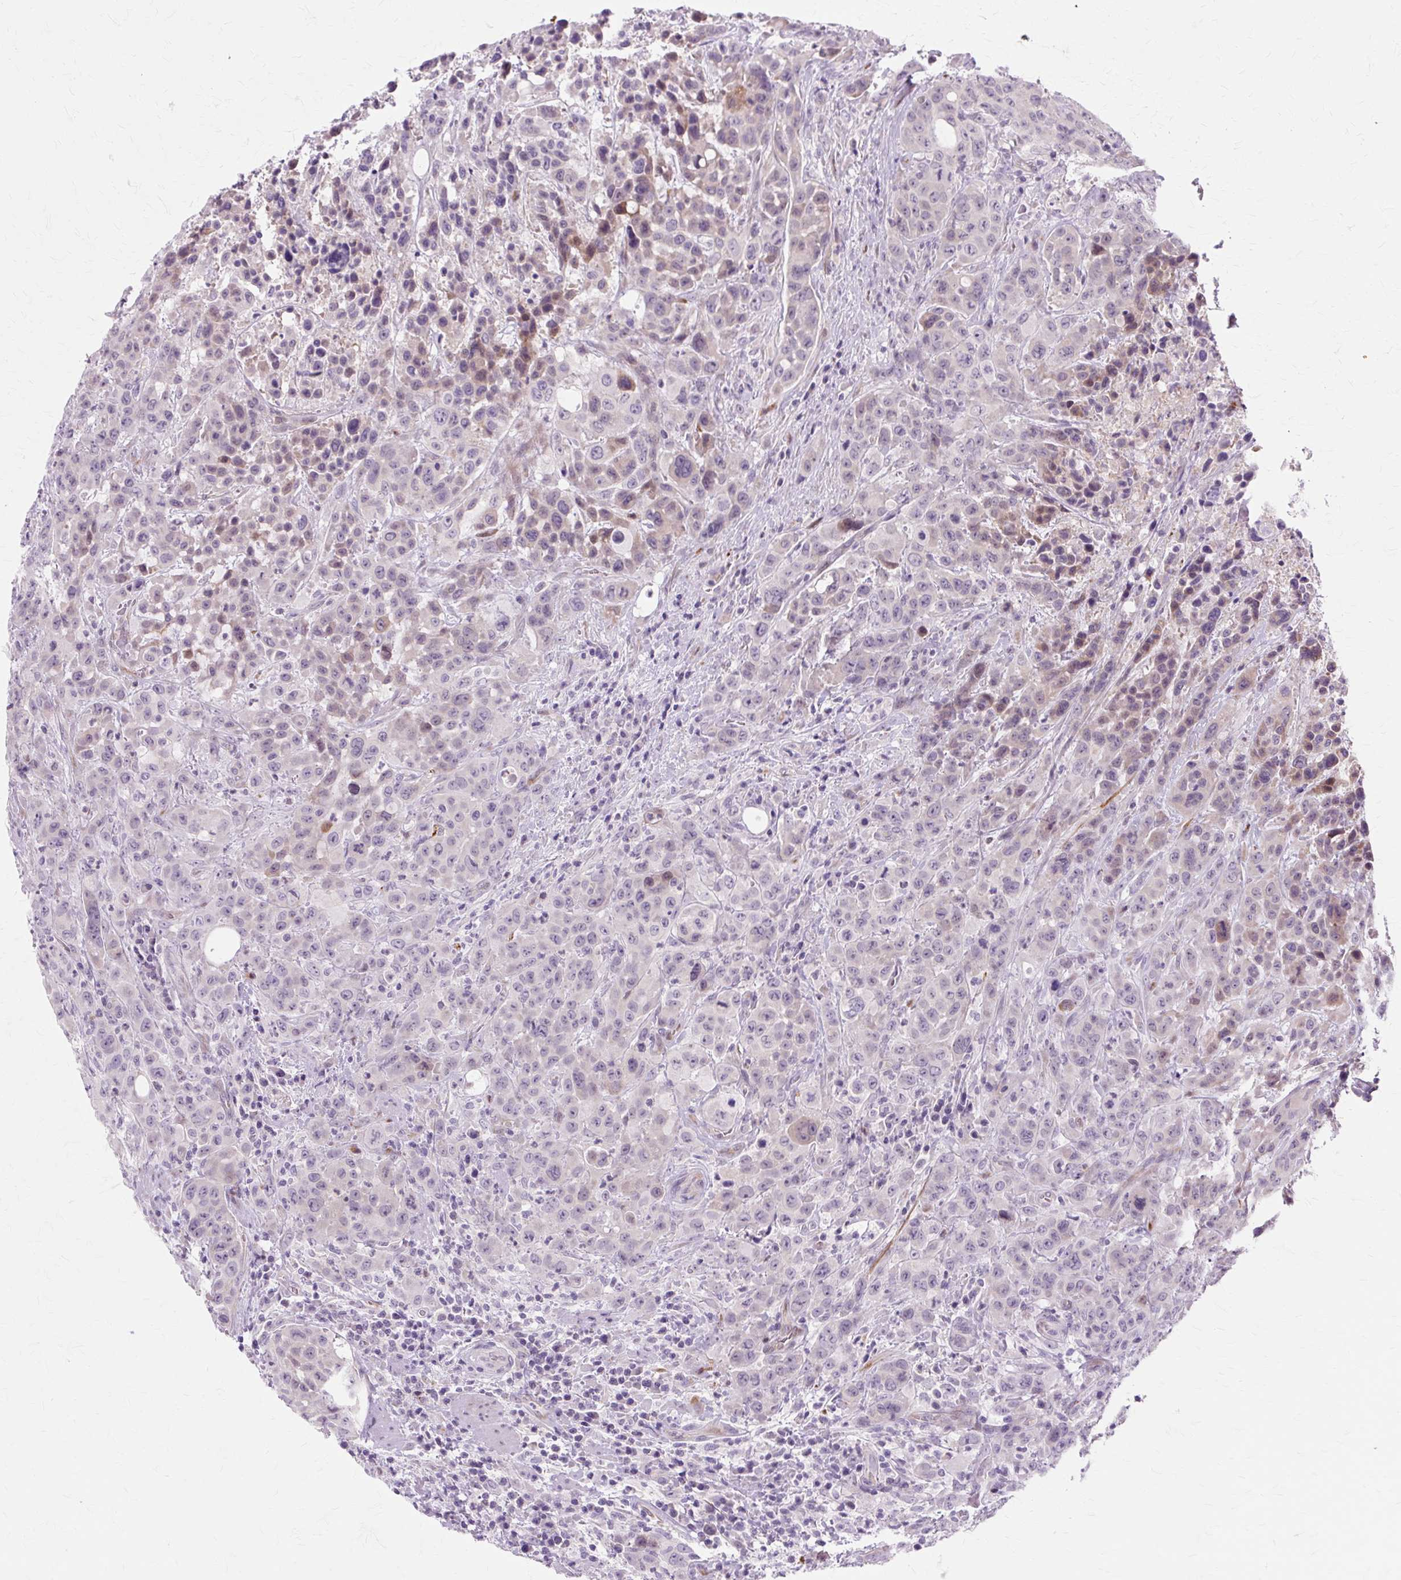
{"staining": {"intensity": "weak", "quantity": "<25%", "location": "nuclear"}, "tissue": "colorectal cancer", "cell_type": "Tumor cells", "image_type": "cancer", "snomed": [{"axis": "morphology", "description": "Adenocarcinoma, NOS"}, {"axis": "topography", "description": "Colon"}], "caption": "This is a photomicrograph of immunohistochemistry staining of colorectal cancer, which shows no staining in tumor cells. (DAB immunohistochemistry with hematoxylin counter stain).", "gene": "ZNF35", "patient": {"sex": "male", "age": 62}}